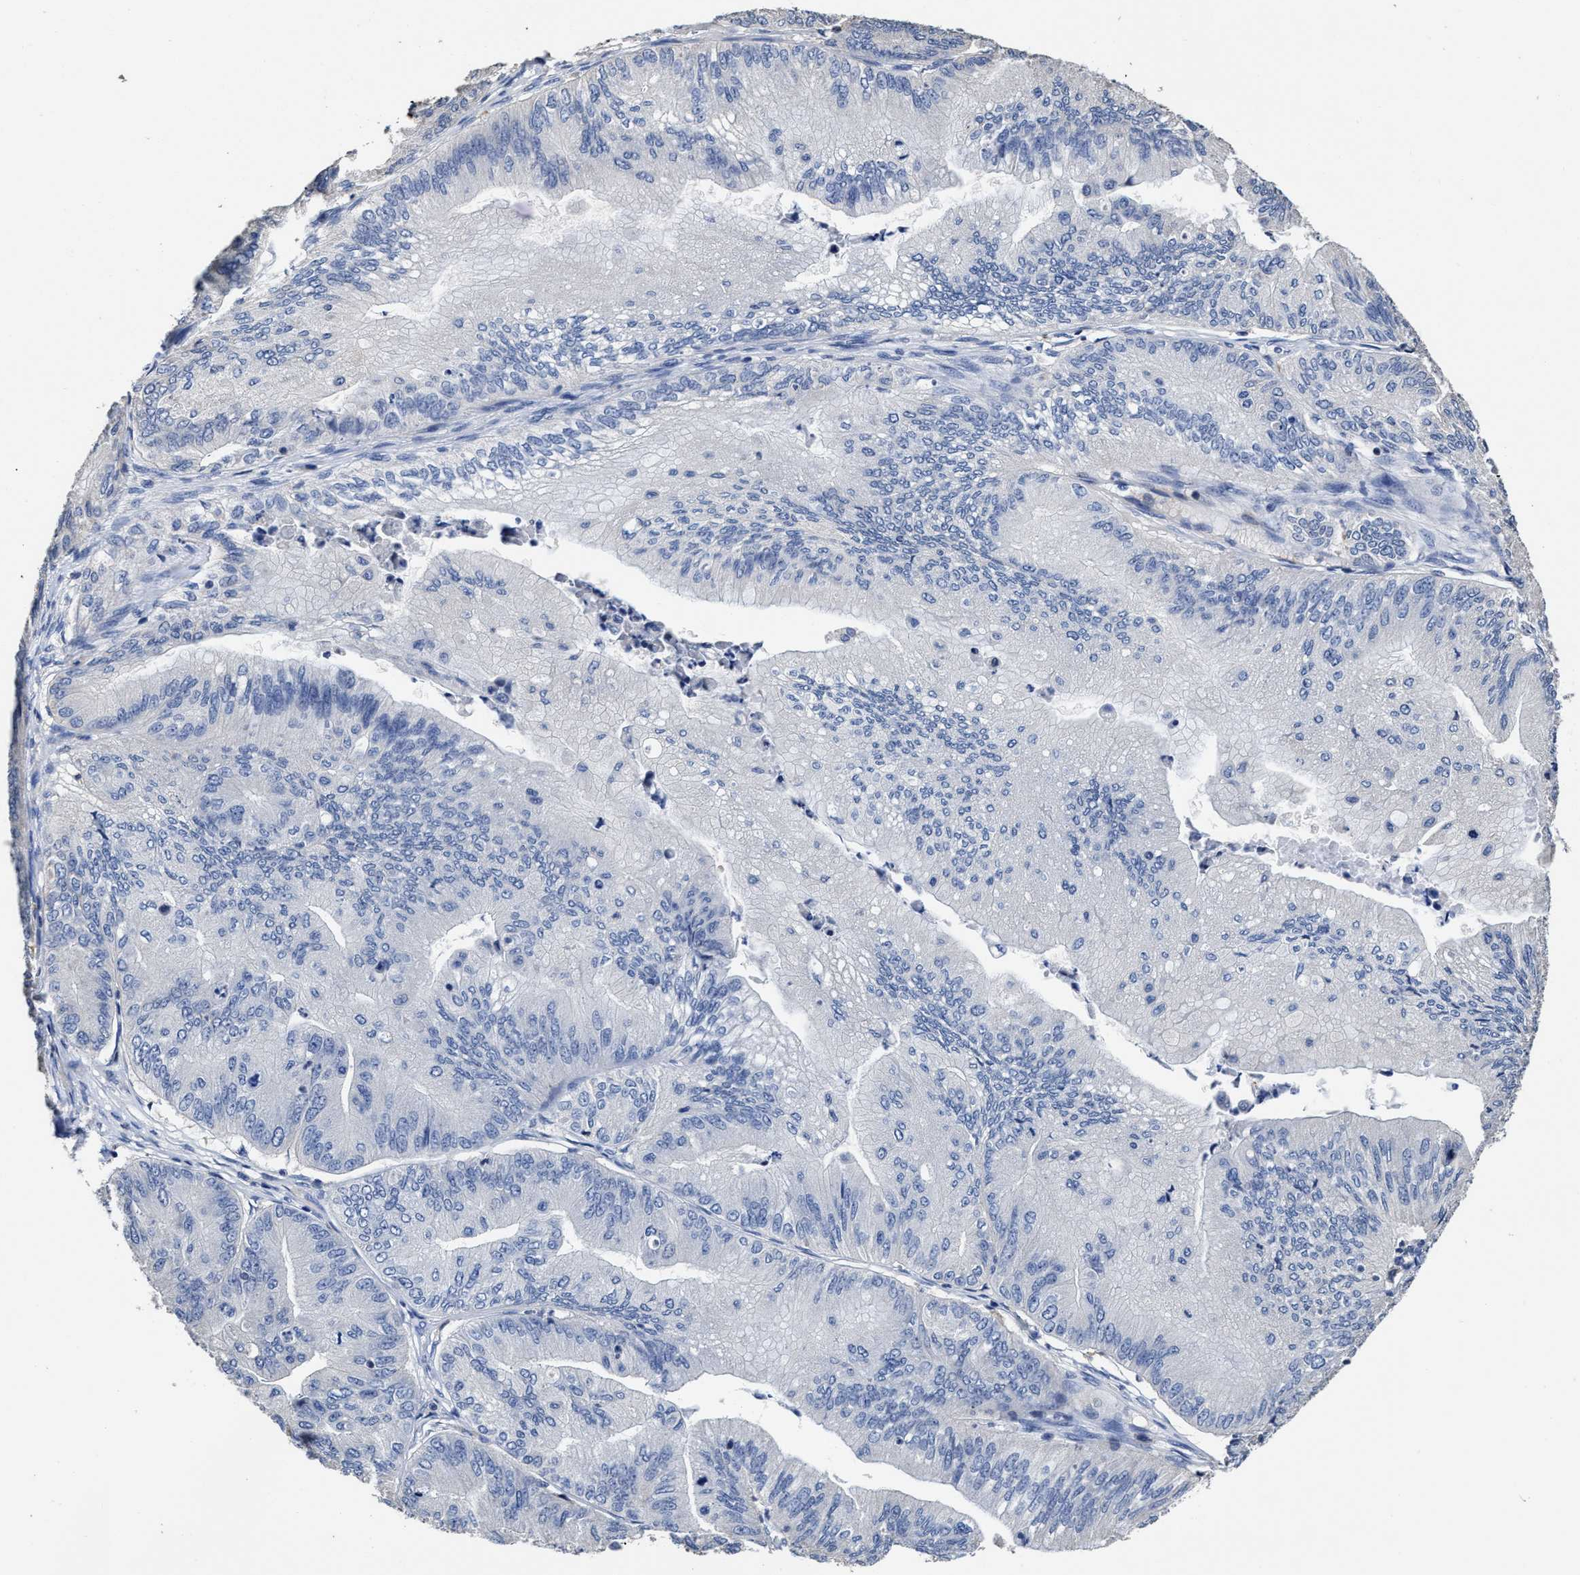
{"staining": {"intensity": "negative", "quantity": "none", "location": "none"}, "tissue": "ovarian cancer", "cell_type": "Tumor cells", "image_type": "cancer", "snomed": [{"axis": "morphology", "description": "Cystadenocarcinoma, mucinous, NOS"}, {"axis": "topography", "description": "Ovary"}], "caption": "Human ovarian cancer stained for a protein using immunohistochemistry shows no expression in tumor cells.", "gene": "ZFAT", "patient": {"sex": "female", "age": 61}}